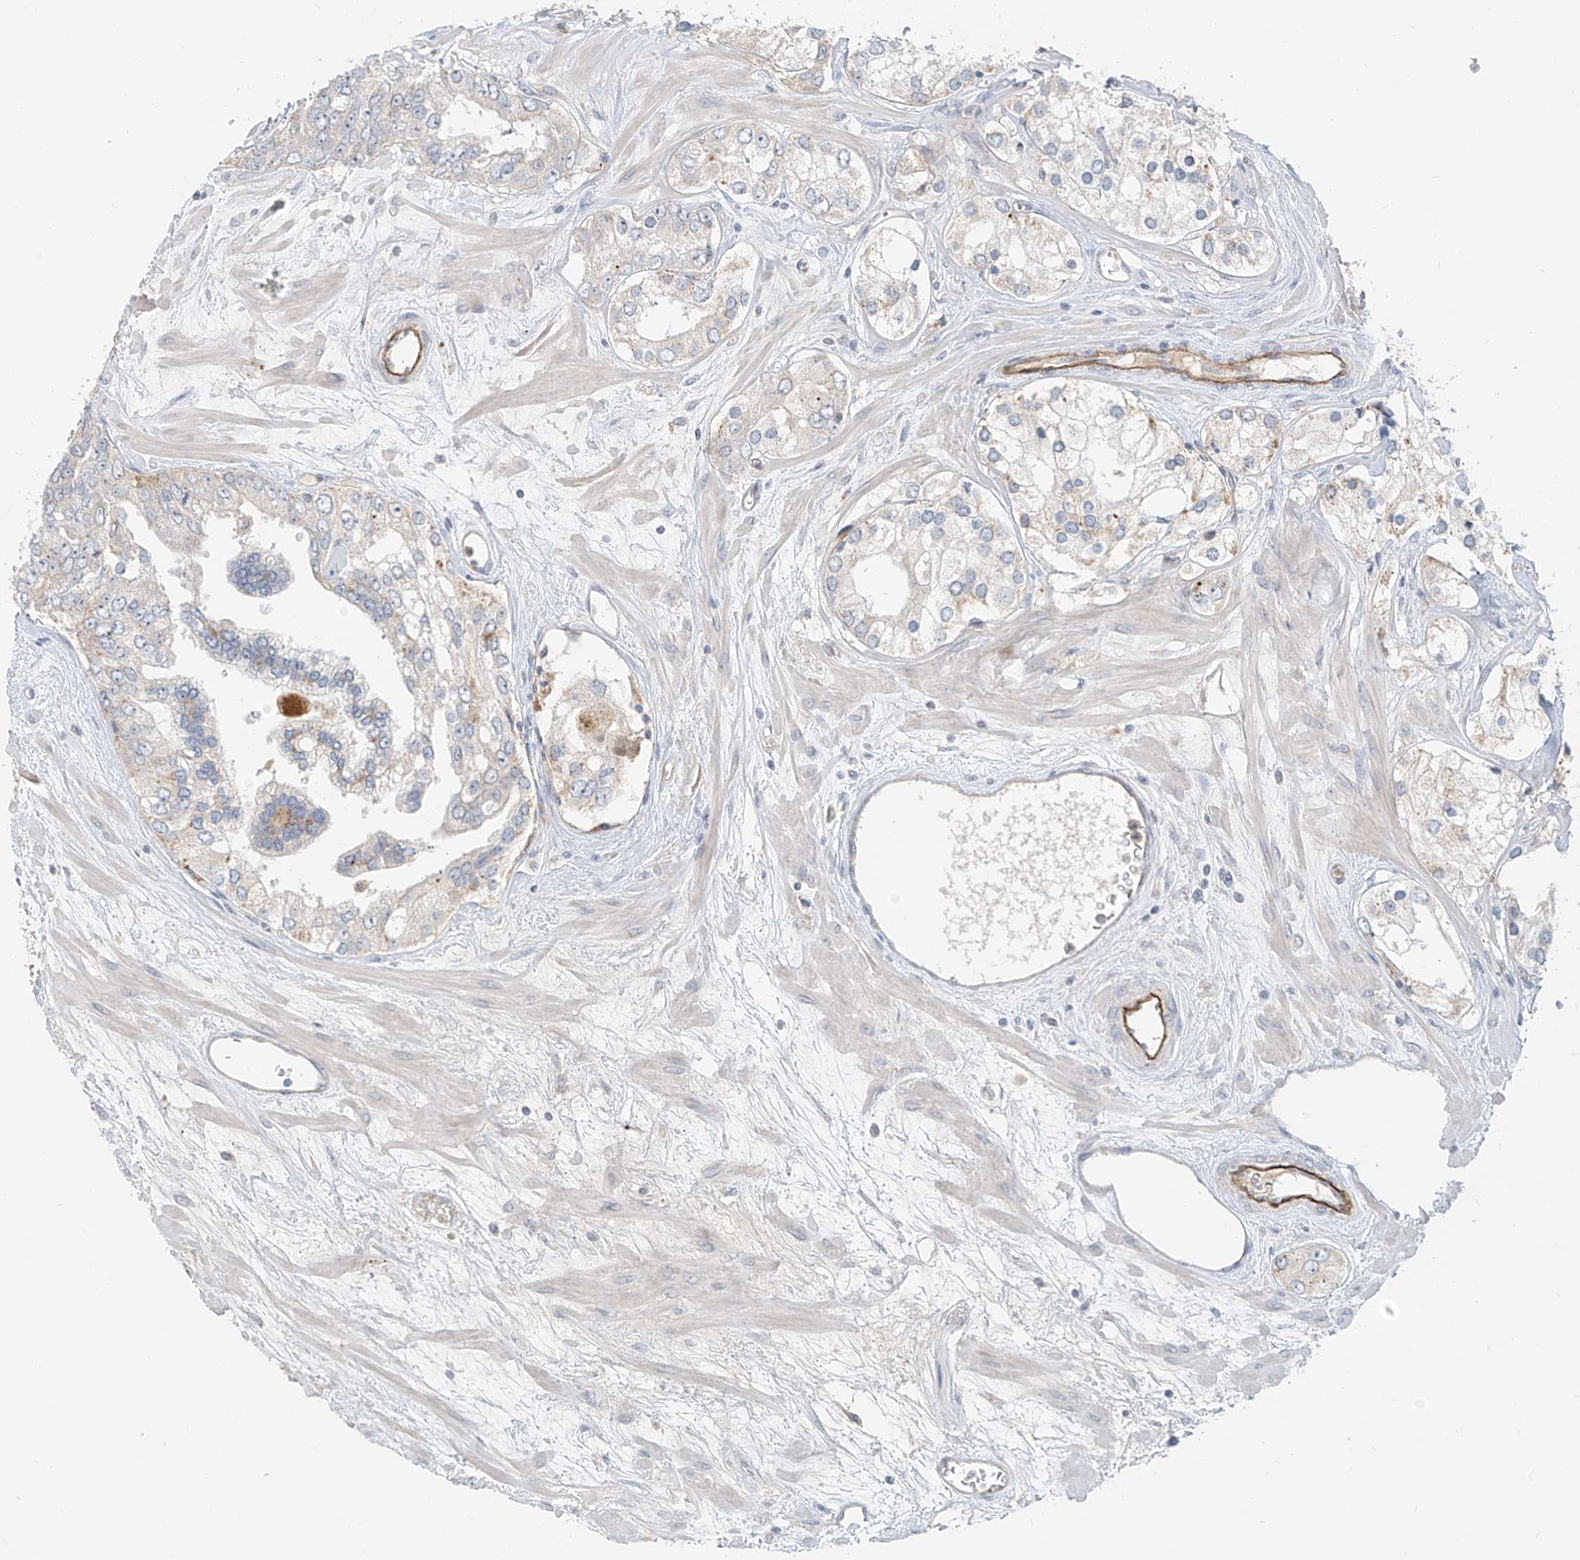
{"staining": {"intensity": "negative", "quantity": "none", "location": "none"}, "tissue": "prostate cancer", "cell_type": "Tumor cells", "image_type": "cancer", "snomed": [{"axis": "morphology", "description": "Adenocarcinoma, High grade"}, {"axis": "topography", "description": "Prostate"}], "caption": "Tumor cells show no significant protein staining in prostate cancer (high-grade adenocarcinoma).", "gene": "C2orf42", "patient": {"sex": "male", "age": 66}}